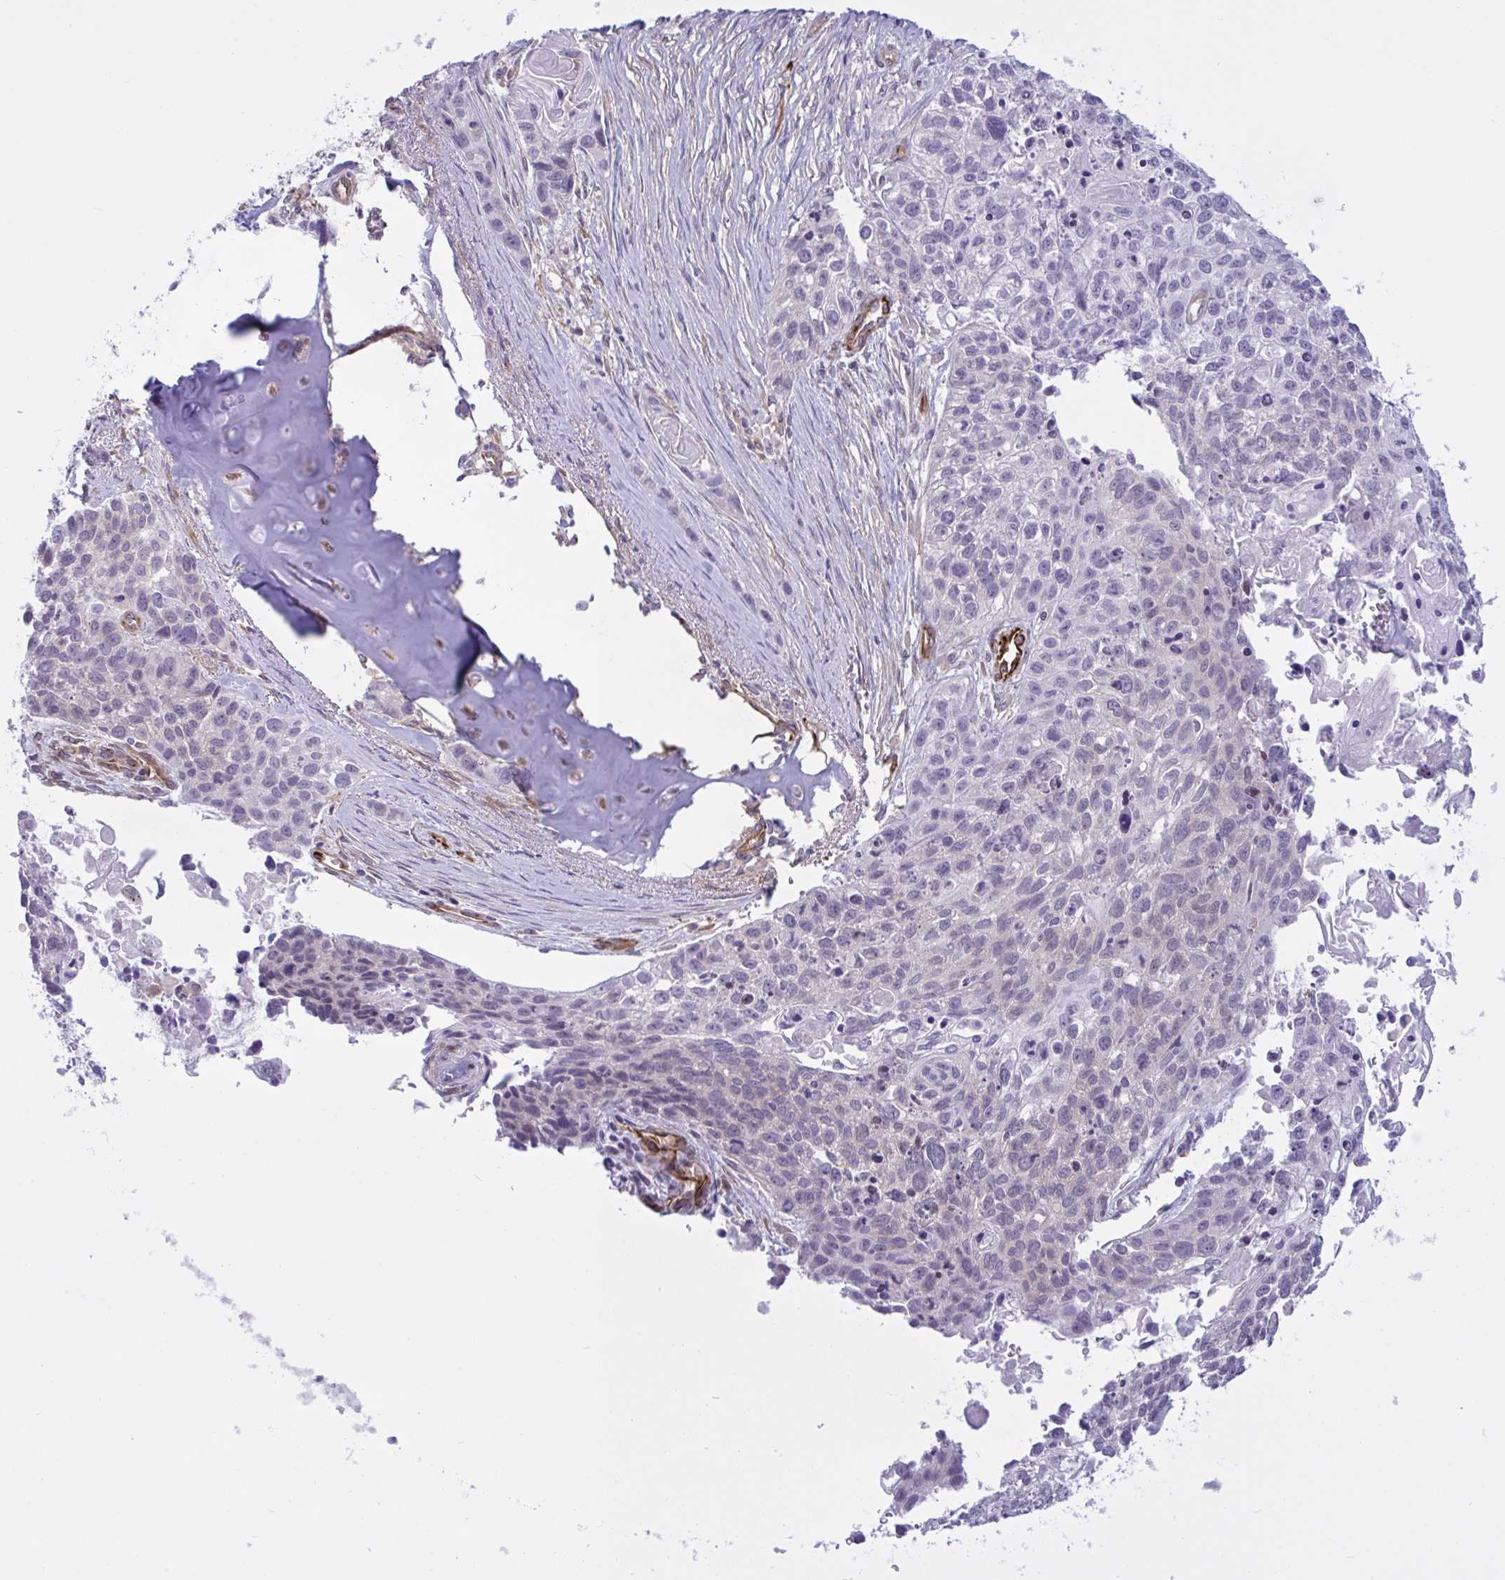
{"staining": {"intensity": "negative", "quantity": "none", "location": "none"}, "tissue": "lung cancer", "cell_type": "Tumor cells", "image_type": "cancer", "snomed": [{"axis": "morphology", "description": "Squamous cell carcinoma, NOS"}, {"axis": "topography", "description": "Lung"}], "caption": "IHC photomicrograph of human lung cancer (squamous cell carcinoma) stained for a protein (brown), which displays no expression in tumor cells.", "gene": "PRRT4", "patient": {"sex": "male", "age": 74}}